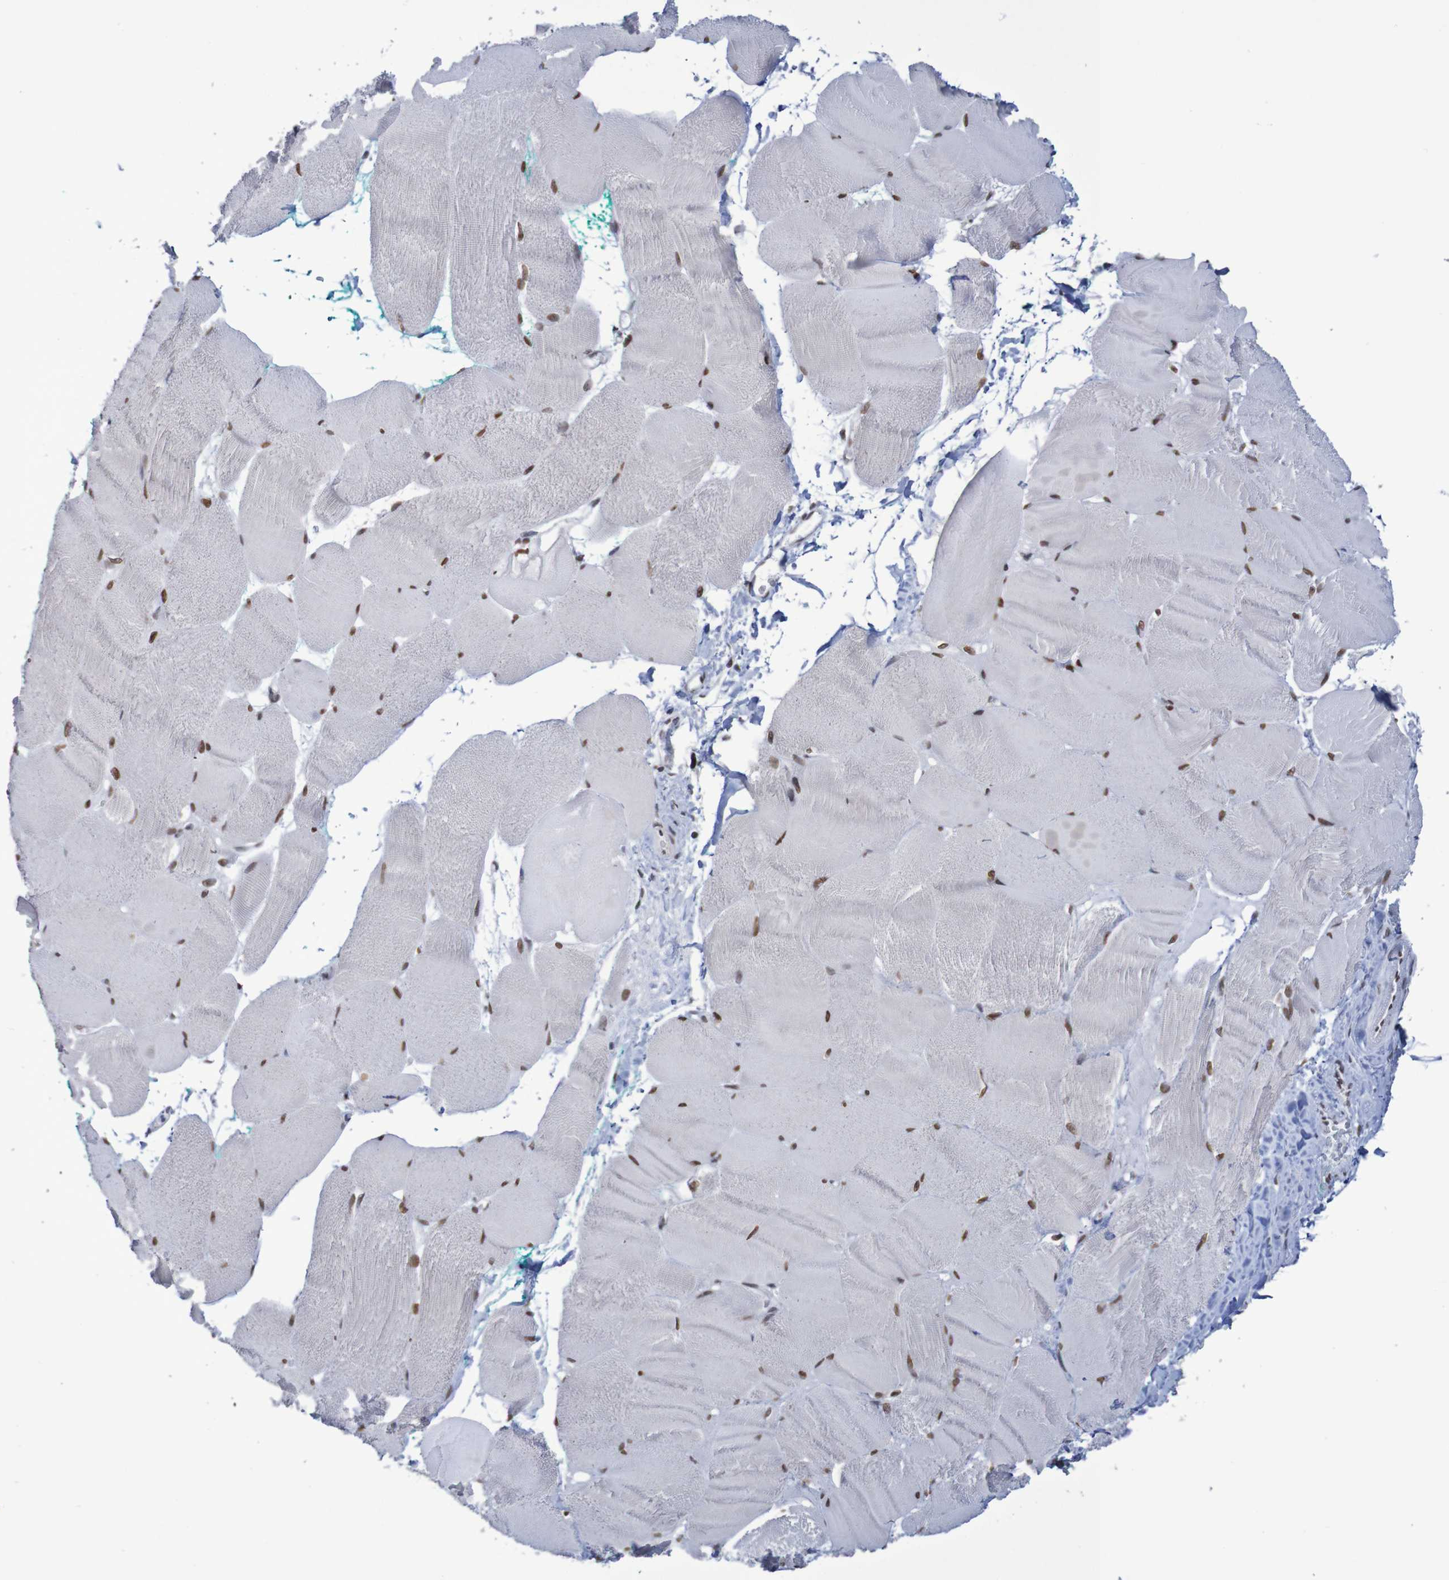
{"staining": {"intensity": "strong", "quantity": "25%-75%", "location": "nuclear"}, "tissue": "skeletal muscle", "cell_type": "Myocytes", "image_type": "normal", "snomed": [{"axis": "morphology", "description": "Normal tissue, NOS"}, {"axis": "morphology", "description": "Squamous cell carcinoma, NOS"}, {"axis": "topography", "description": "Skeletal muscle"}], "caption": "Immunohistochemistry (IHC) of normal skeletal muscle exhibits high levels of strong nuclear expression in approximately 25%-75% of myocytes.", "gene": "MRTFB", "patient": {"sex": "male", "age": 51}}